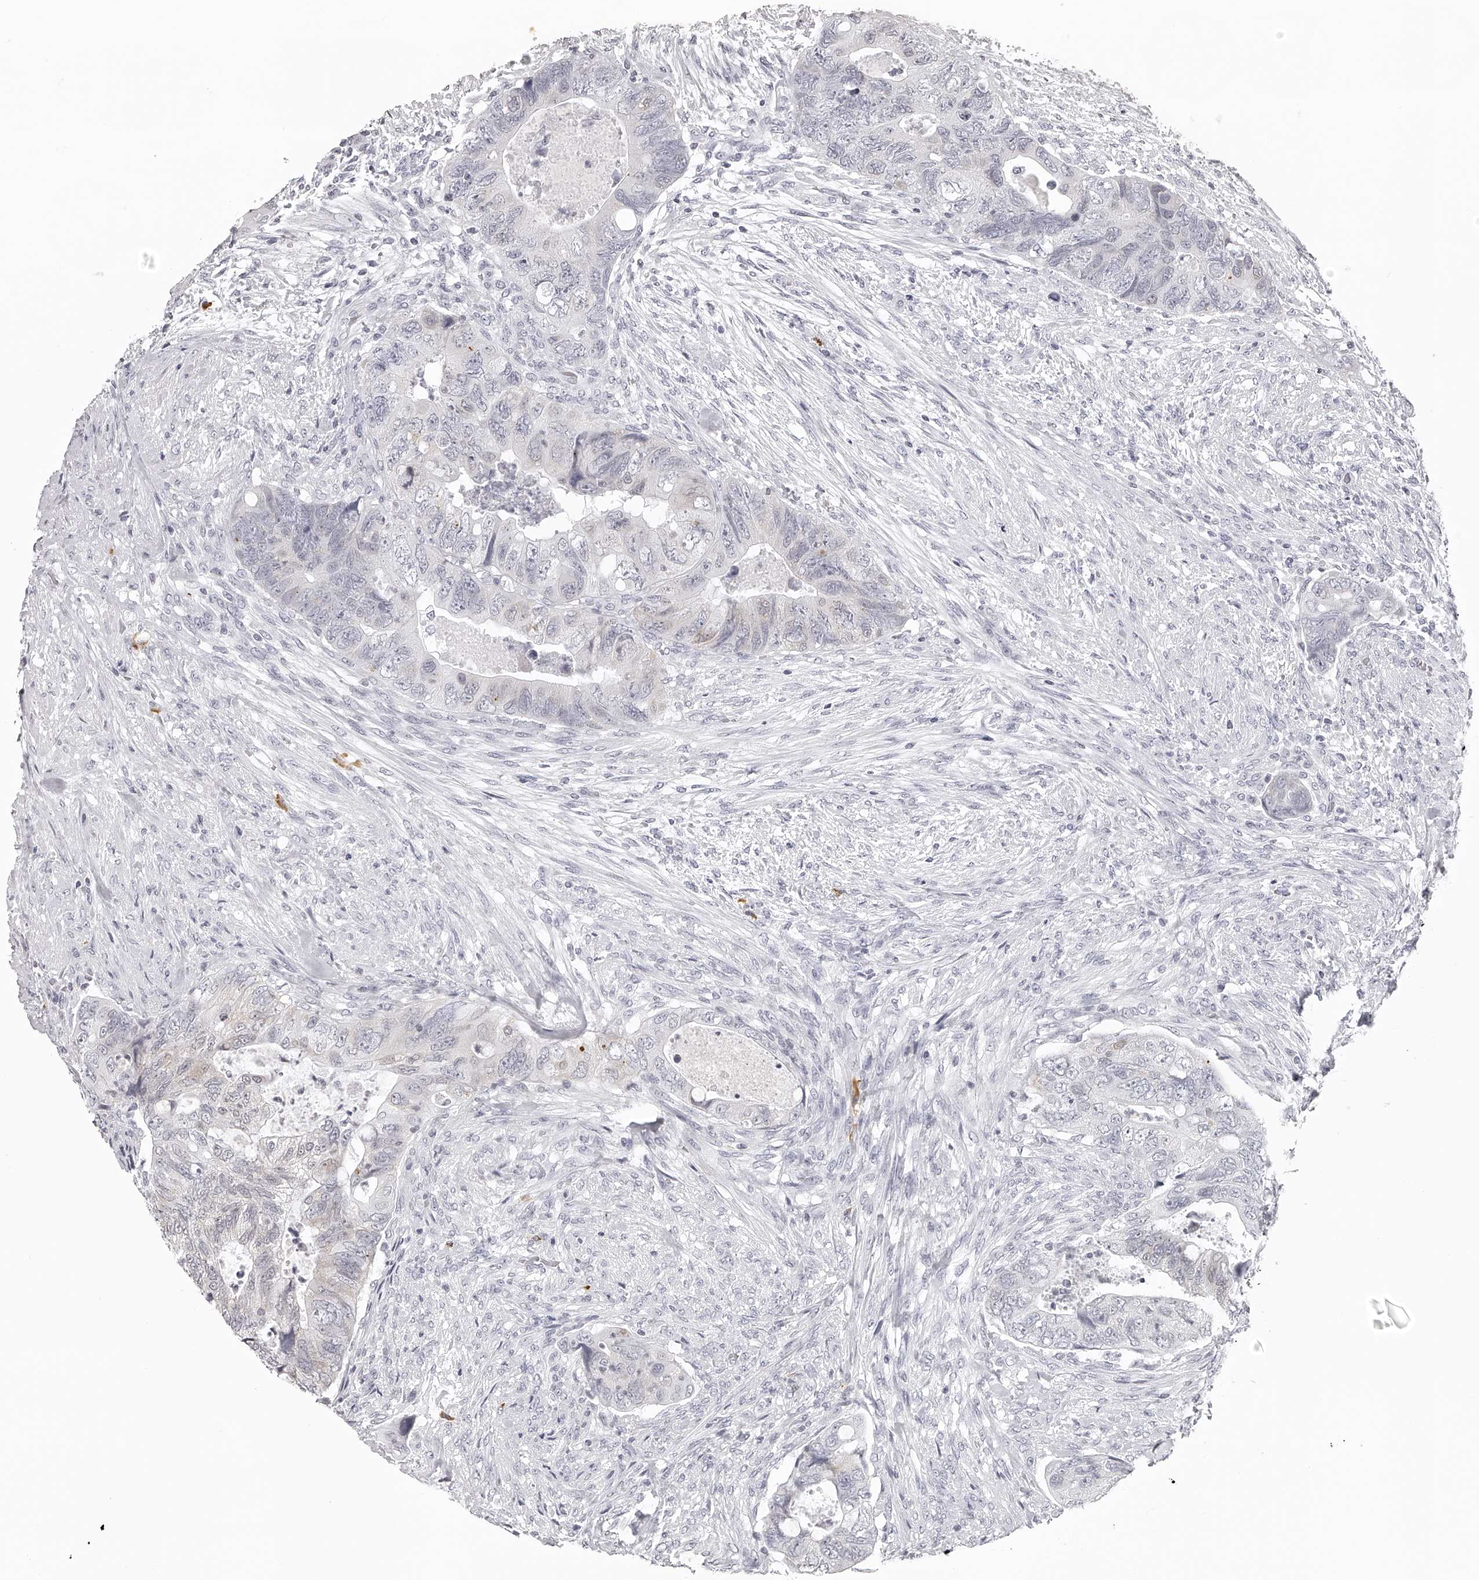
{"staining": {"intensity": "negative", "quantity": "none", "location": "none"}, "tissue": "colorectal cancer", "cell_type": "Tumor cells", "image_type": "cancer", "snomed": [{"axis": "morphology", "description": "Adenocarcinoma, NOS"}, {"axis": "topography", "description": "Rectum"}], "caption": "Colorectal adenocarcinoma was stained to show a protein in brown. There is no significant positivity in tumor cells. The staining was performed using DAB to visualize the protein expression in brown, while the nuclei were stained in blue with hematoxylin (Magnification: 20x).", "gene": "SEC11C", "patient": {"sex": "male", "age": 63}}